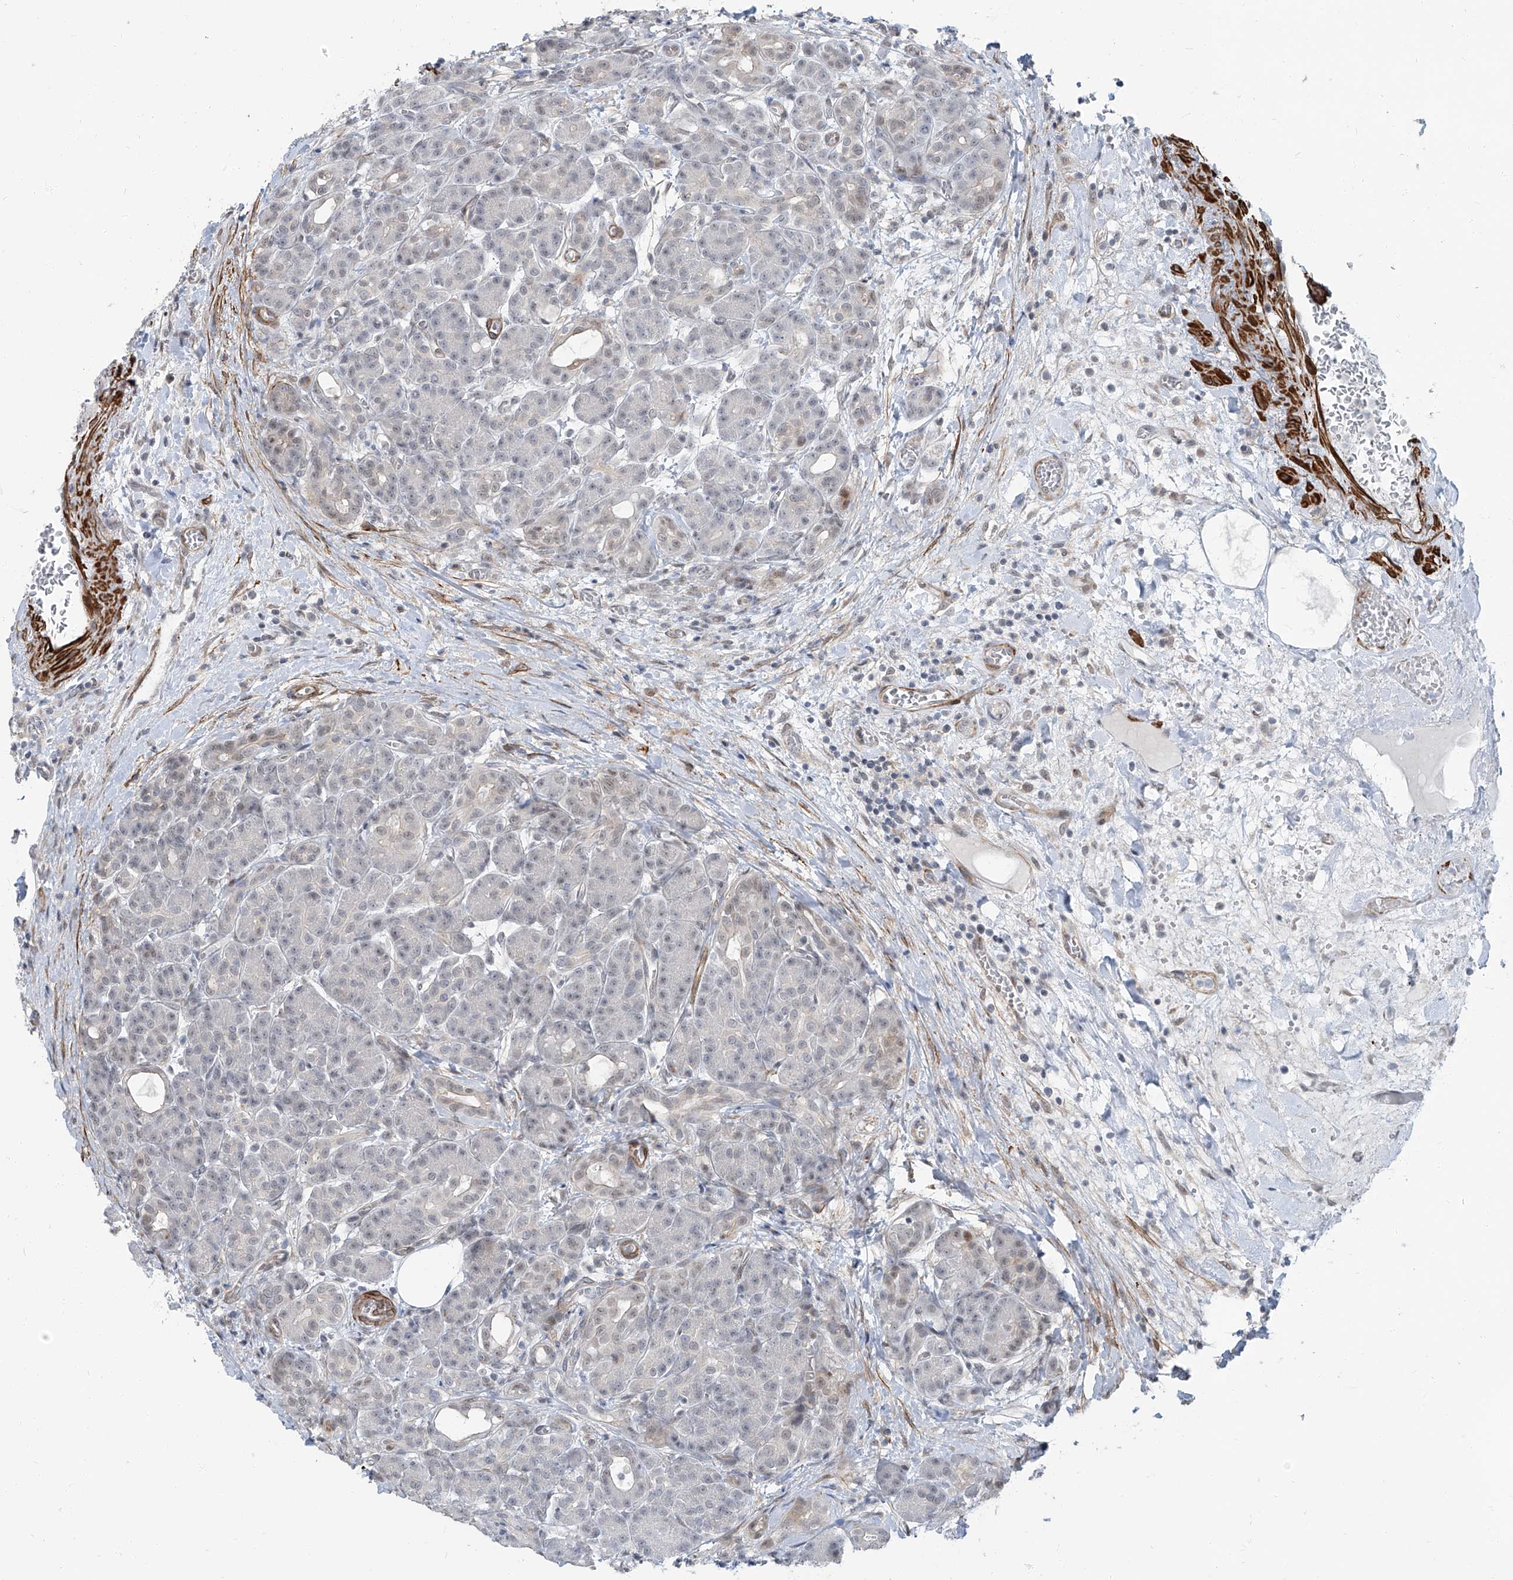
{"staining": {"intensity": "negative", "quantity": "none", "location": "none"}, "tissue": "pancreas", "cell_type": "Exocrine glandular cells", "image_type": "normal", "snomed": [{"axis": "morphology", "description": "Normal tissue, NOS"}, {"axis": "topography", "description": "Pancreas"}], "caption": "DAB immunohistochemical staining of unremarkable pancreas reveals no significant staining in exocrine glandular cells.", "gene": "TXLNB", "patient": {"sex": "male", "age": 63}}